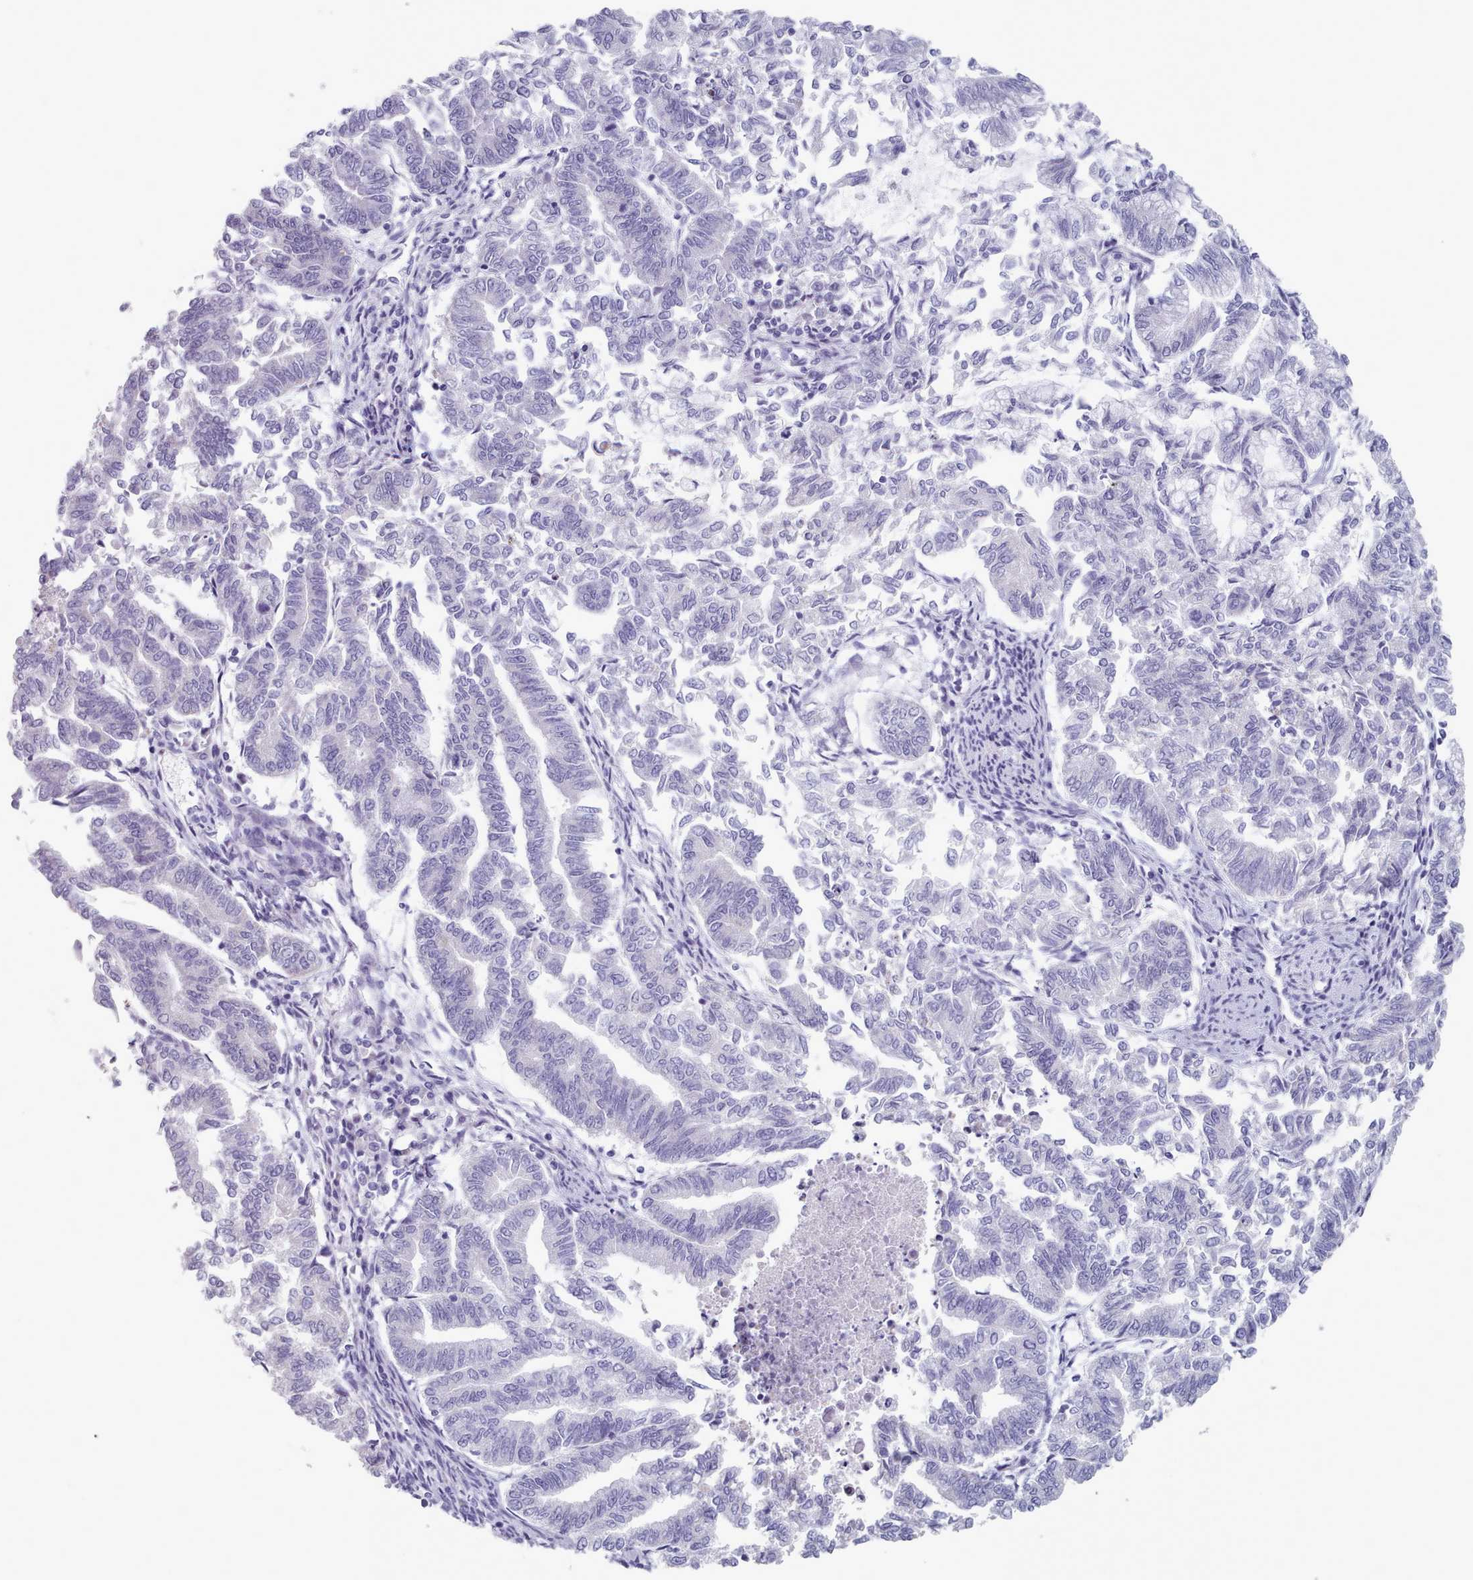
{"staining": {"intensity": "negative", "quantity": "none", "location": "none"}, "tissue": "endometrial cancer", "cell_type": "Tumor cells", "image_type": "cancer", "snomed": [{"axis": "morphology", "description": "Adenocarcinoma, NOS"}, {"axis": "topography", "description": "Endometrium"}], "caption": "Endometrial adenocarcinoma was stained to show a protein in brown. There is no significant positivity in tumor cells. (DAB (3,3'-diaminobenzidine) IHC visualized using brightfield microscopy, high magnification).", "gene": "HAO1", "patient": {"sex": "female", "age": 79}}